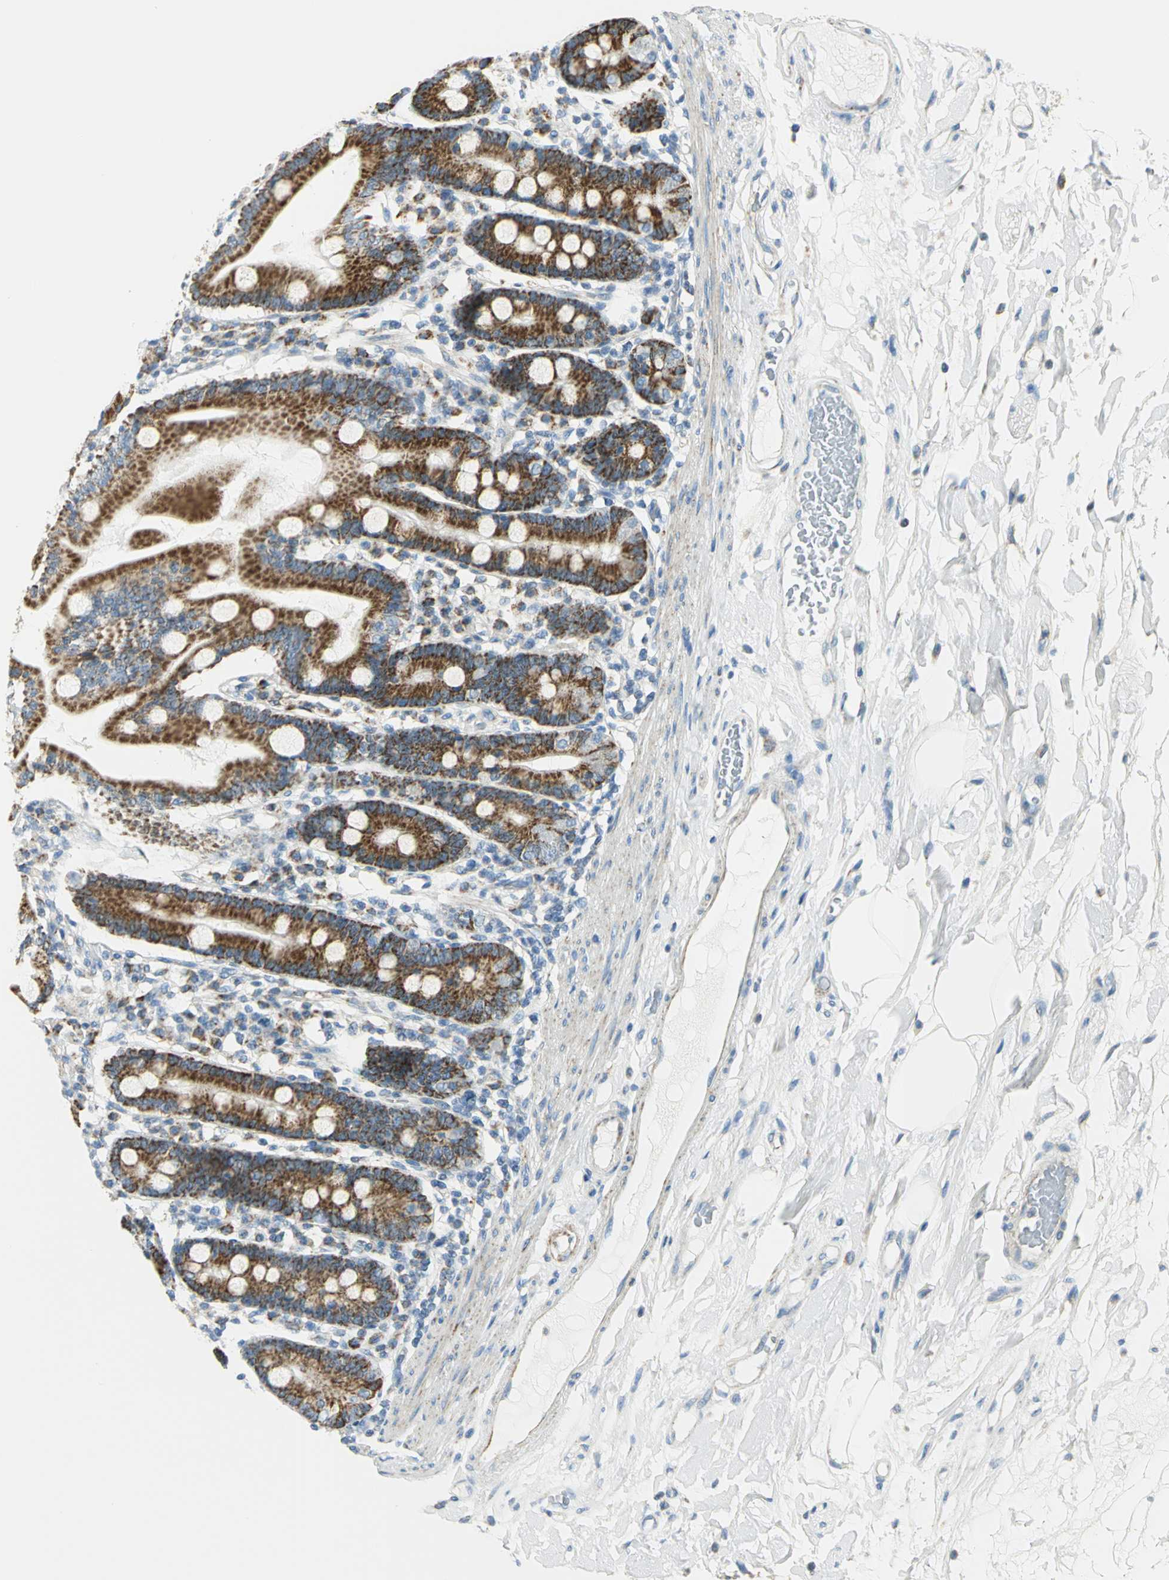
{"staining": {"intensity": "moderate", "quantity": "25%-75%", "location": "cytoplasmic/membranous"}, "tissue": "duodenum", "cell_type": "Glandular cells", "image_type": "normal", "snomed": [{"axis": "morphology", "description": "Normal tissue, NOS"}, {"axis": "topography", "description": "Duodenum"}], "caption": "A photomicrograph of duodenum stained for a protein reveals moderate cytoplasmic/membranous brown staining in glandular cells.", "gene": "NTRK1", "patient": {"sex": "female", "age": 64}}